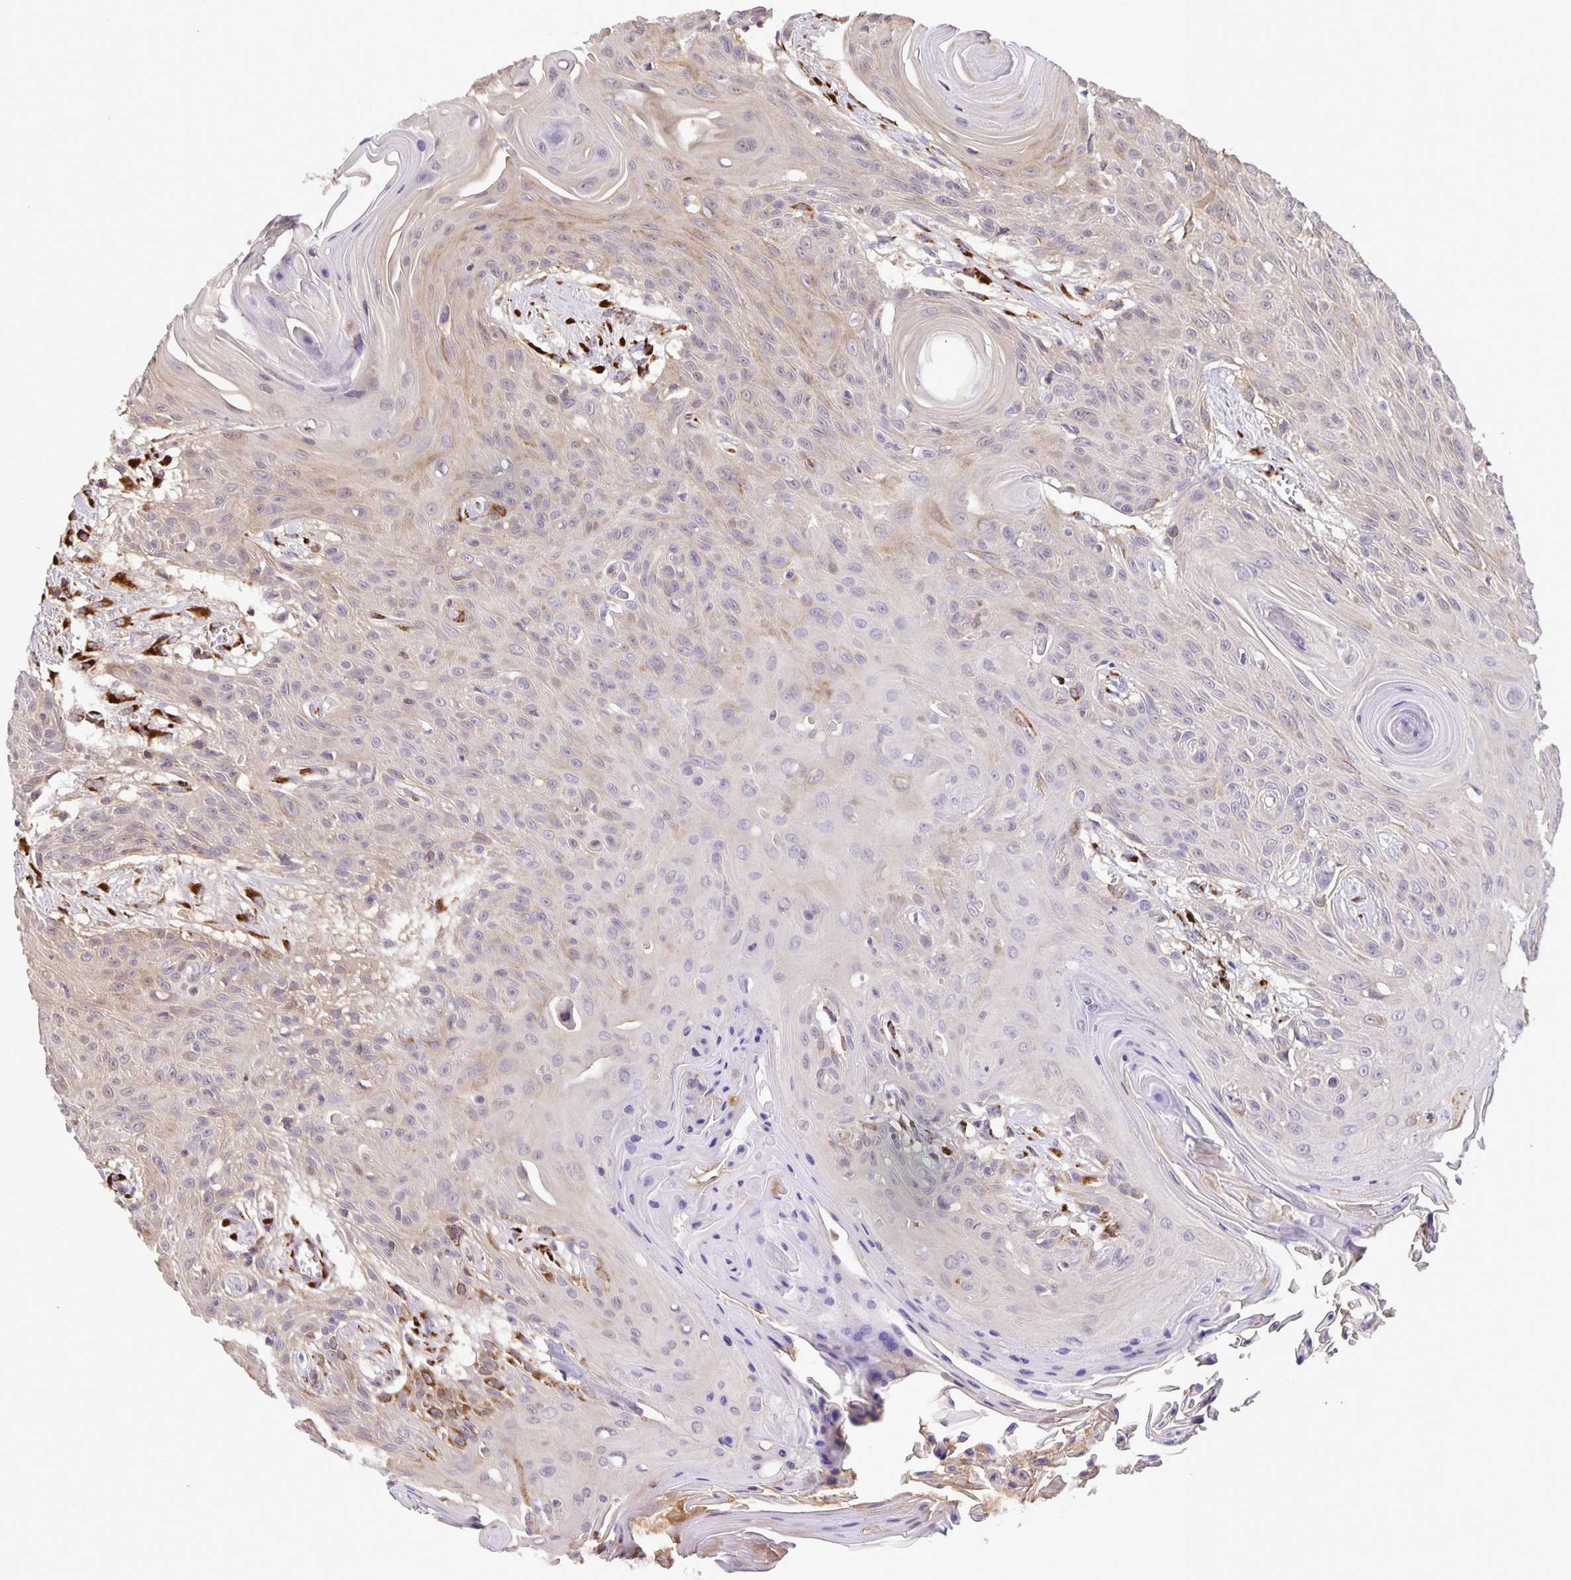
{"staining": {"intensity": "weak", "quantity": "<25%", "location": "cytoplasmic/membranous"}, "tissue": "head and neck cancer", "cell_type": "Tumor cells", "image_type": "cancer", "snomed": [{"axis": "morphology", "description": "Squamous cell carcinoma, NOS"}, {"axis": "topography", "description": "Lymph node"}, {"axis": "topography", "description": "Salivary gland"}, {"axis": "topography", "description": "Head-Neck"}], "caption": "DAB (3,3'-diaminobenzidine) immunohistochemical staining of human head and neck squamous cell carcinoma demonstrates no significant staining in tumor cells.", "gene": "EML6", "patient": {"sex": "female", "age": 74}}